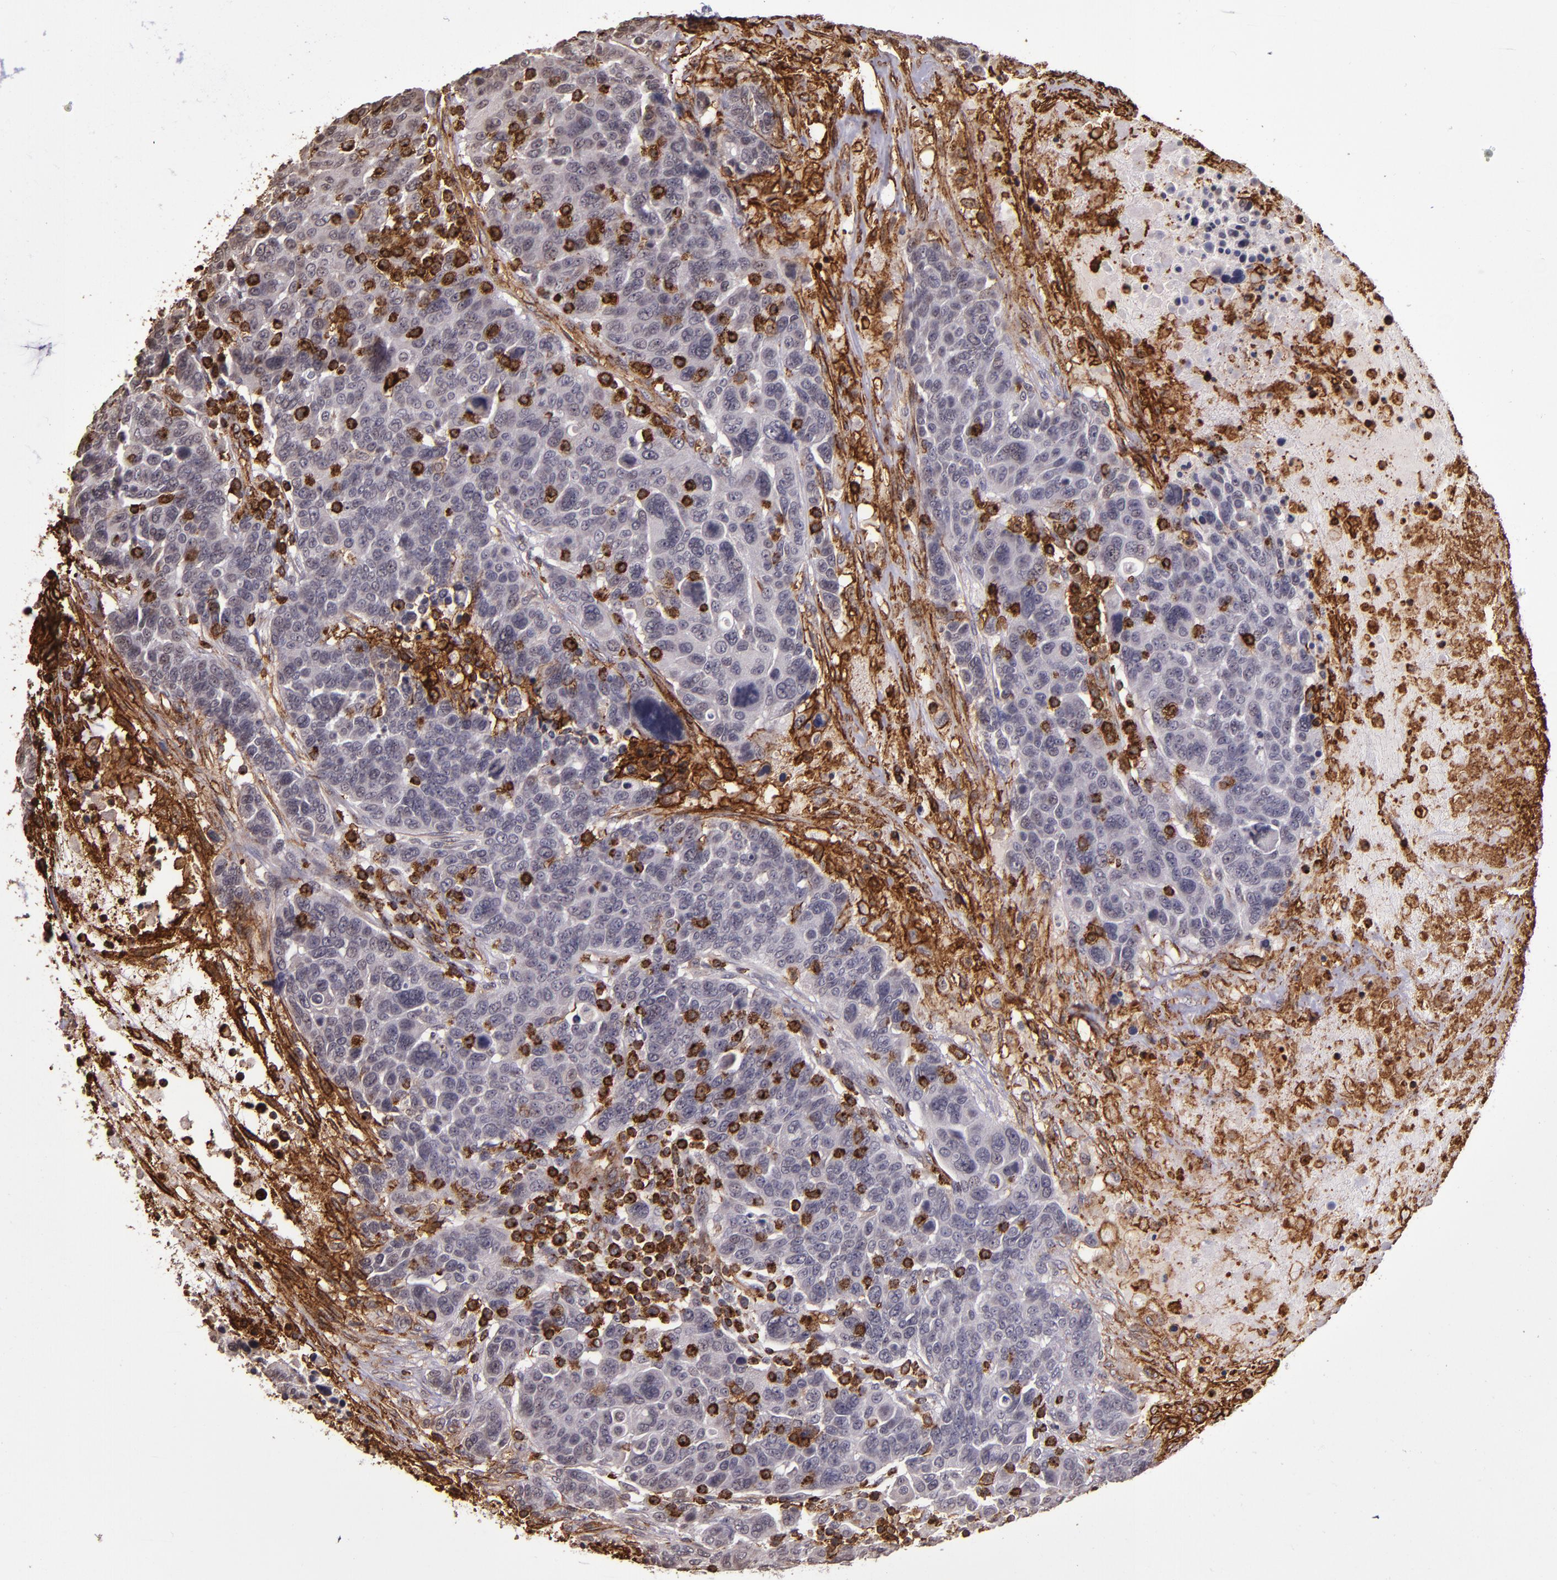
{"staining": {"intensity": "negative", "quantity": "none", "location": "none"}, "tissue": "breast cancer", "cell_type": "Tumor cells", "image_type": "cancer", "snomed": [{"axis": "morphology", "description": "Duct carcinoma"}, {"axis": "topography", "description": "Breast"}], "caption": "Immunohistochemistry (IHC) of human breast cancer (invasive ductal carcinoma) reveals no expression in tumor cells.", "gene": "SLC2A3", "patient": {"sex": "female", "age": 37}}